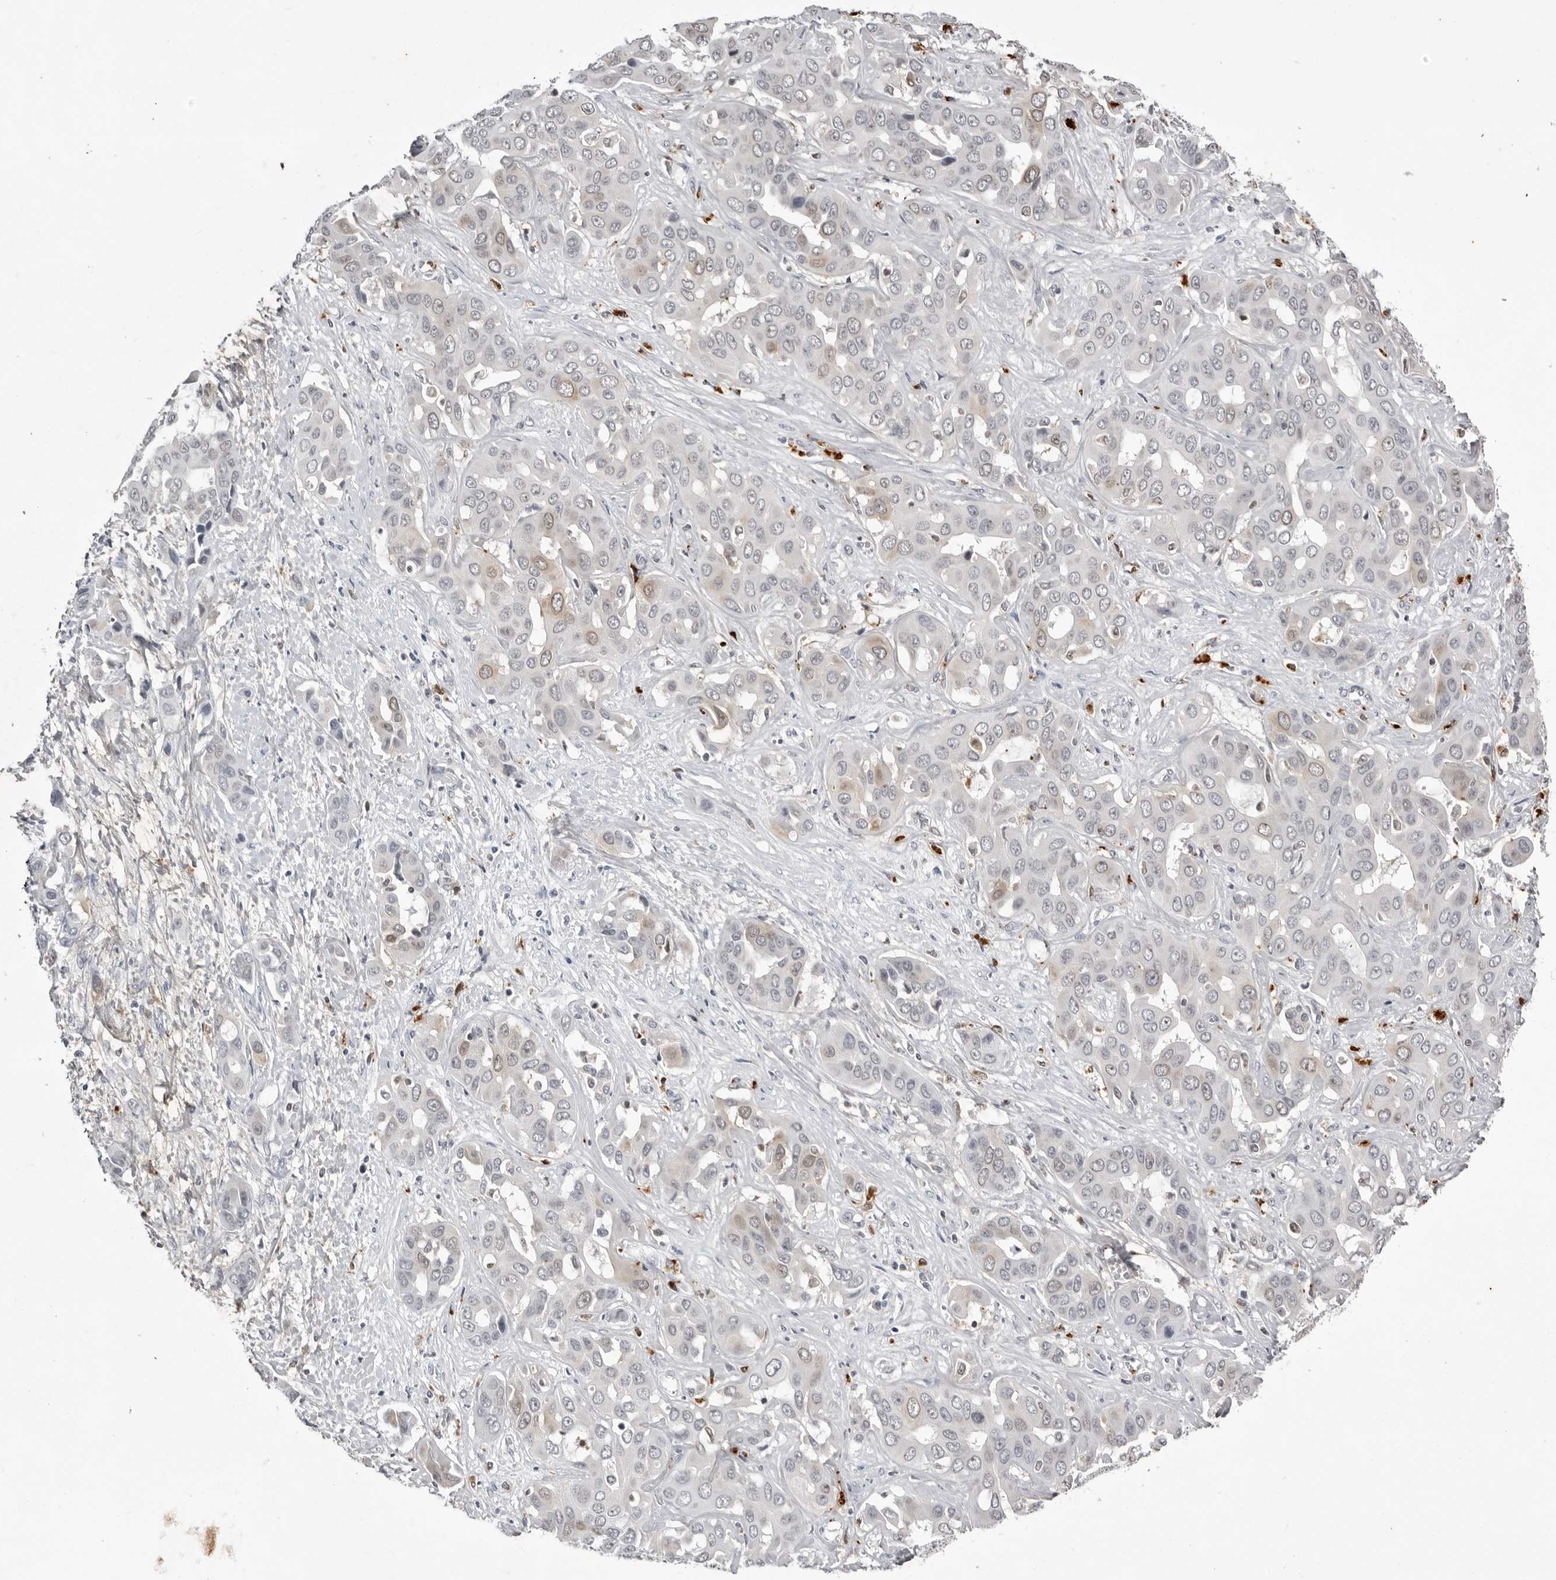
{"staining": {"intensity": "negative", "quantity": "none", "location": "none"}, "tissue": "liver cancer", "cell_type": "Tumor cells", "image_type": "cancer", "snomed": [{"axis": "morphology", "description": "Cholangiocarcinoma"}, {"axis": "topography", "description": "Liver"}], "caption": "Image shows no significant protein positivity in tumor cells of cholangiocarcinoma (liver).", "gene": "RRM1", "patient": {"sex": "female", "age": 52}}